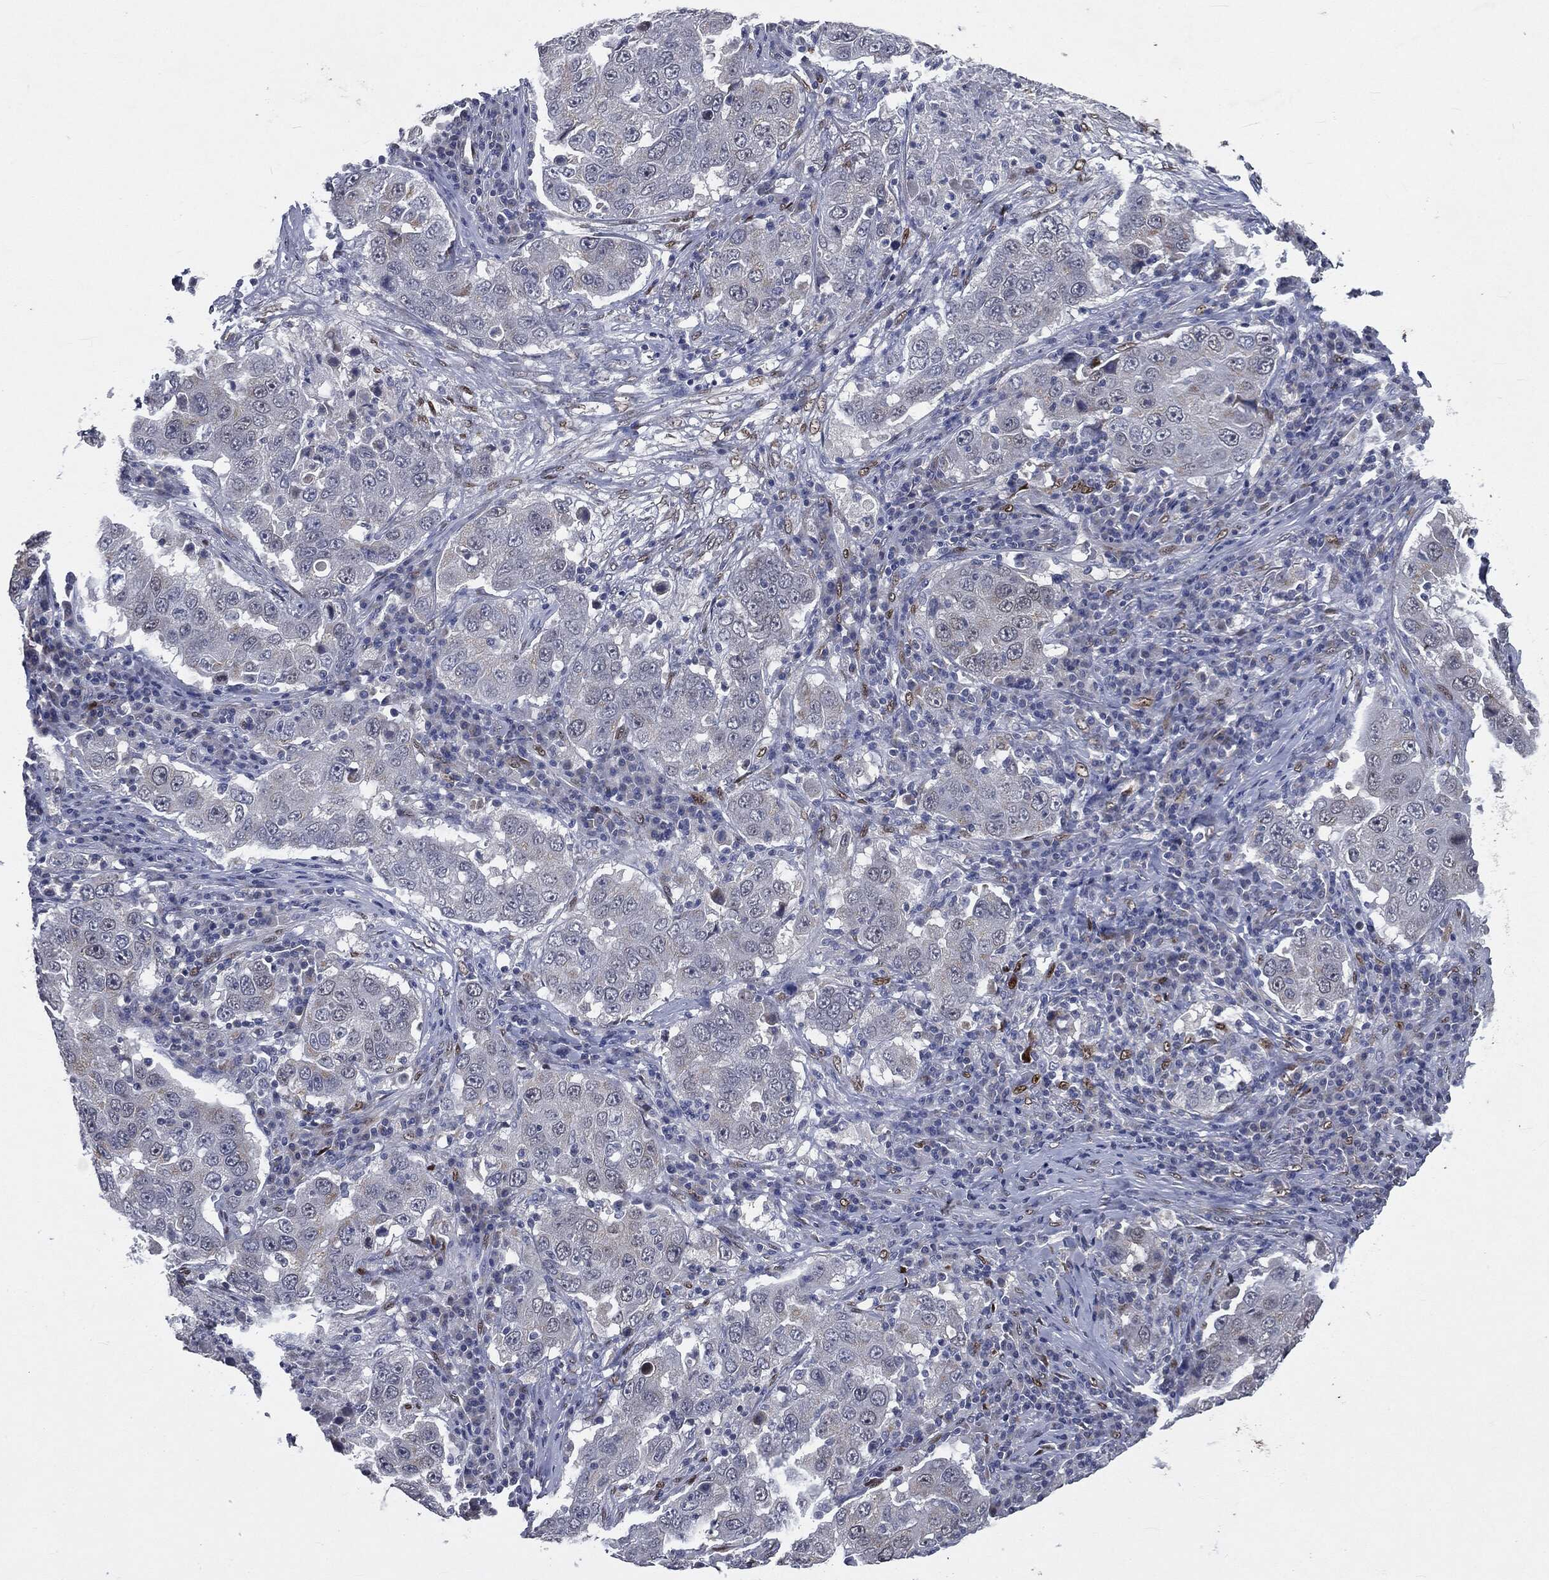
{"staining": {"intensity": "negative", "quantity": "none", "location": "none"}, "tissue": "lung cancer", "cell_type": "Tumor cells", "image_type": "cancer", "snomed": [{"axis": "morphology", "description": "Adenocarcinoma, NOS"}, {"axis": "topography", "description": "Lung"}], "caption": "Tumor cells show no significant protein positivity in lung cancer.", "gene": "CASD1", "patient": {"sex": "male", "age": 73}}